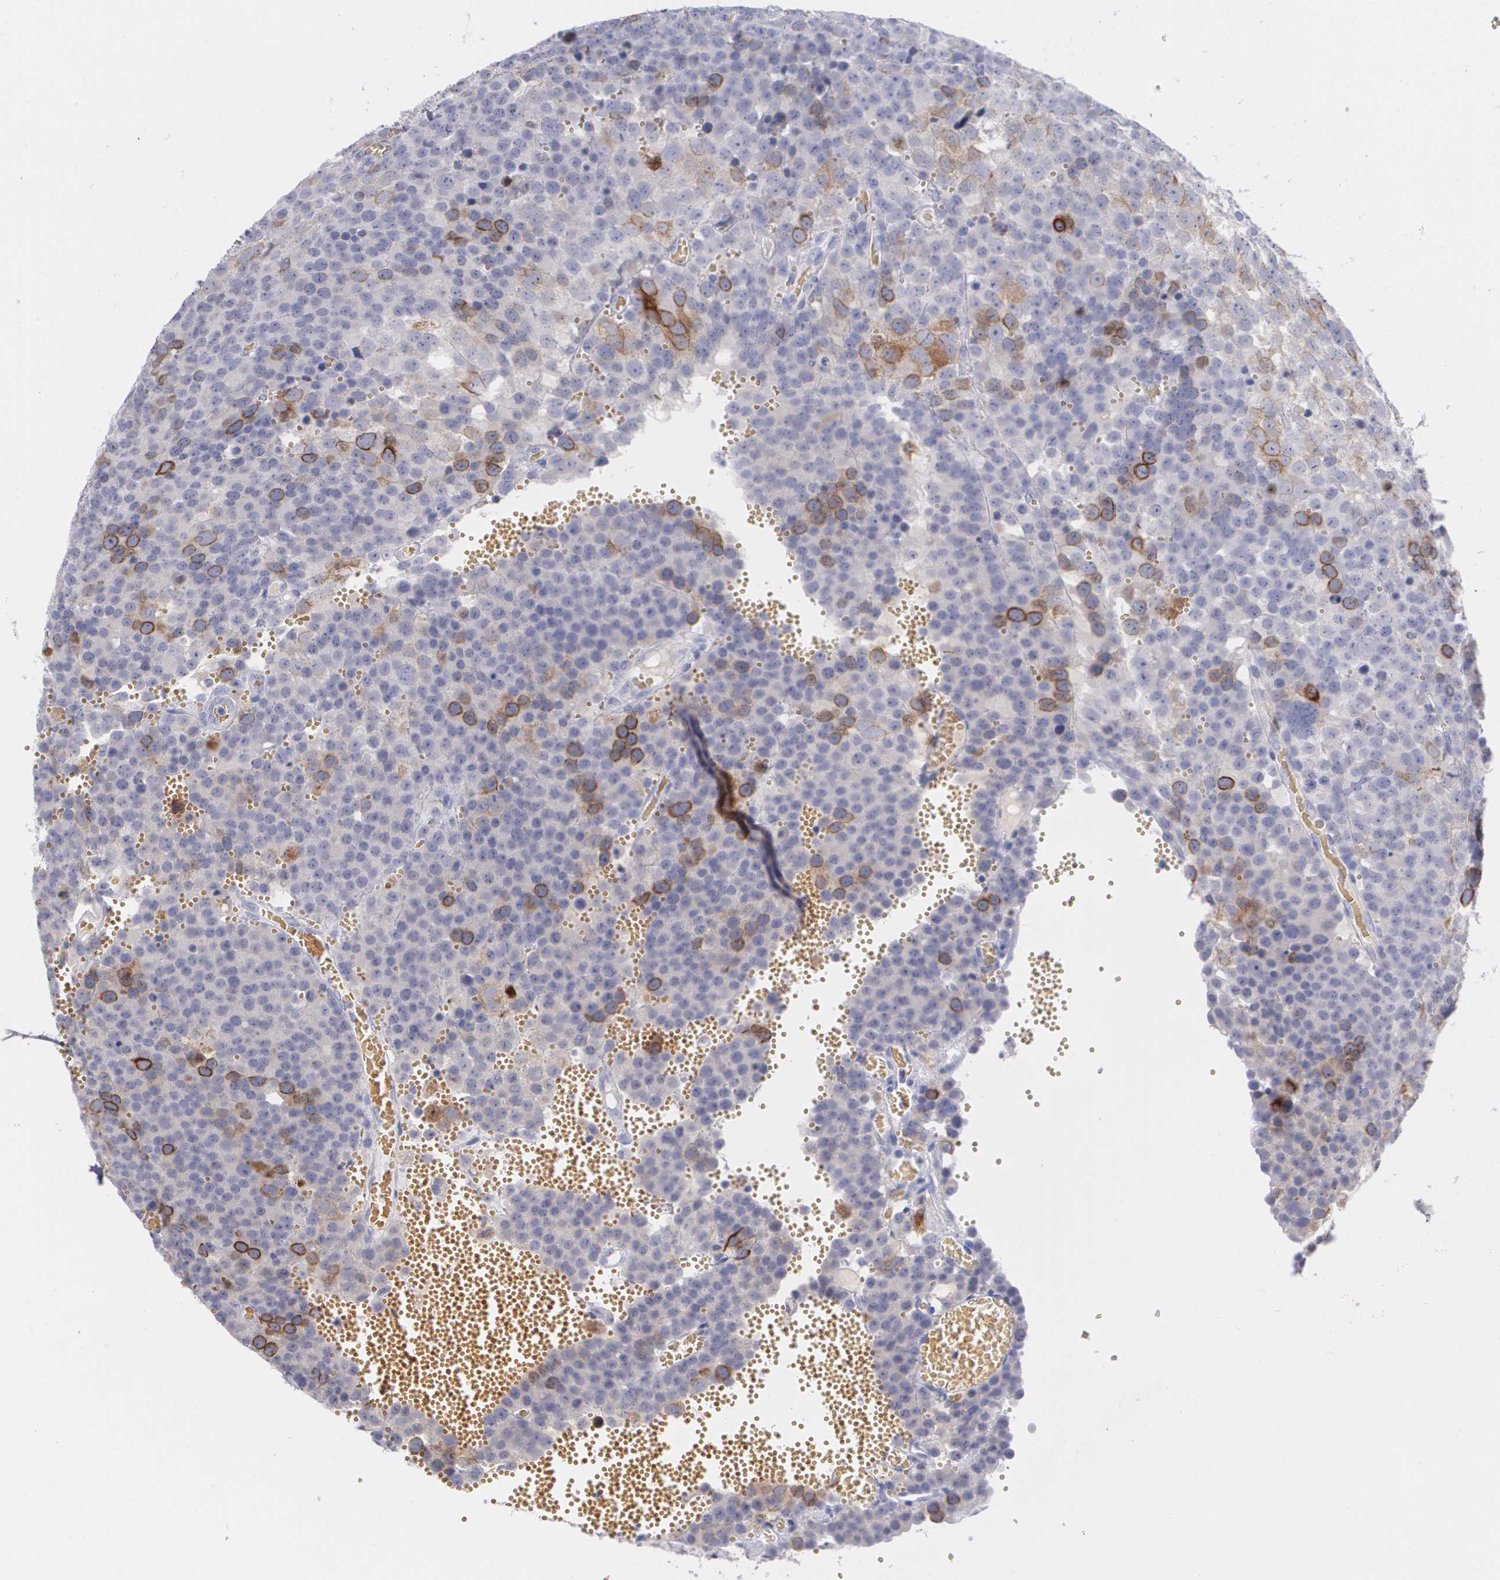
{"staining": {"intensity": "moderate", "quantity": "<25%", "location": "cytoplasmic/membranous"}, "tissue": "testis cancer", "cell_type": "Tumor cells", "image_type": "cancer", "snomed": [{"axis": "morphology", "description": "Seminoma, NOS"}, {"axis": "topography", "description": "Testis"}], "caption": "High-power microscopy captured an IHC photomicrograph of testis seminoma, revealing moderate cytoplasmic/membranous expression in approximately <25% of tumor cells. The staining was performed using DAB, with brown indicating positive protein expression. Nuclei are stained blue with hematoxylin.", "gene": "HMMR", "patient": {"sex": "male", "age": 71}}